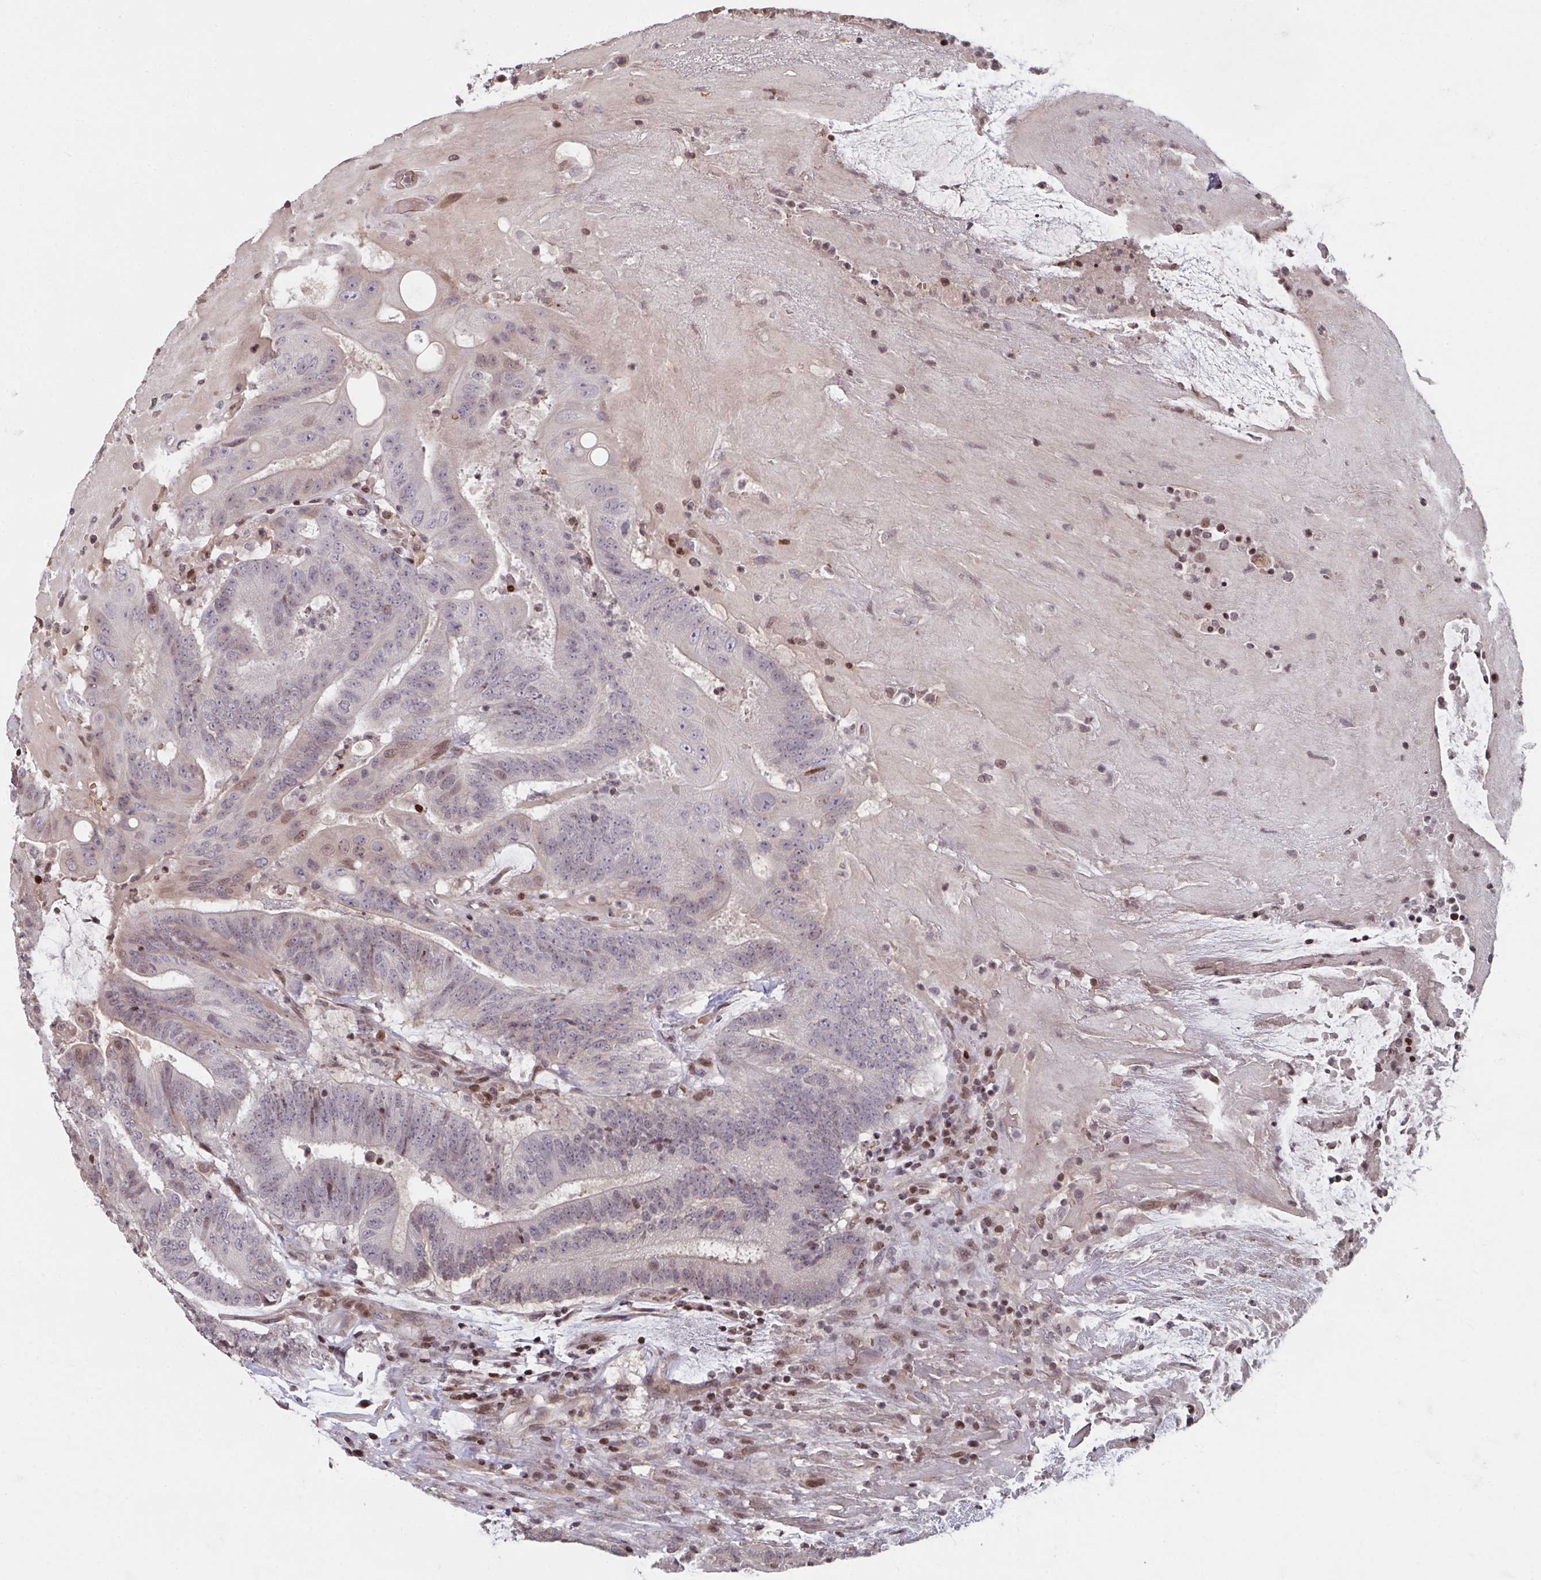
{"staining": {"intensity": "weak", "quantity": "<25%", "location": "nuclear"}, "tissue": "colorectal cancer", "cell_type": "Tumor cells", "image_type": "cancer", "snomed": [{"axis": "morphology", "description": "Adenocarcinoma, NOS"}, {"axis": "topography", "description": "Colon"}], "caption": "A histopathology image of human colorectal cancer (adenocarcinoma) is negative for staining in tumor cells. (DAB (3,3'-diaminobenzidine) immunohistochemistry, high magnification).", "gene": "PCDHB8", "patient": {"sex": "female", "age": 43}}